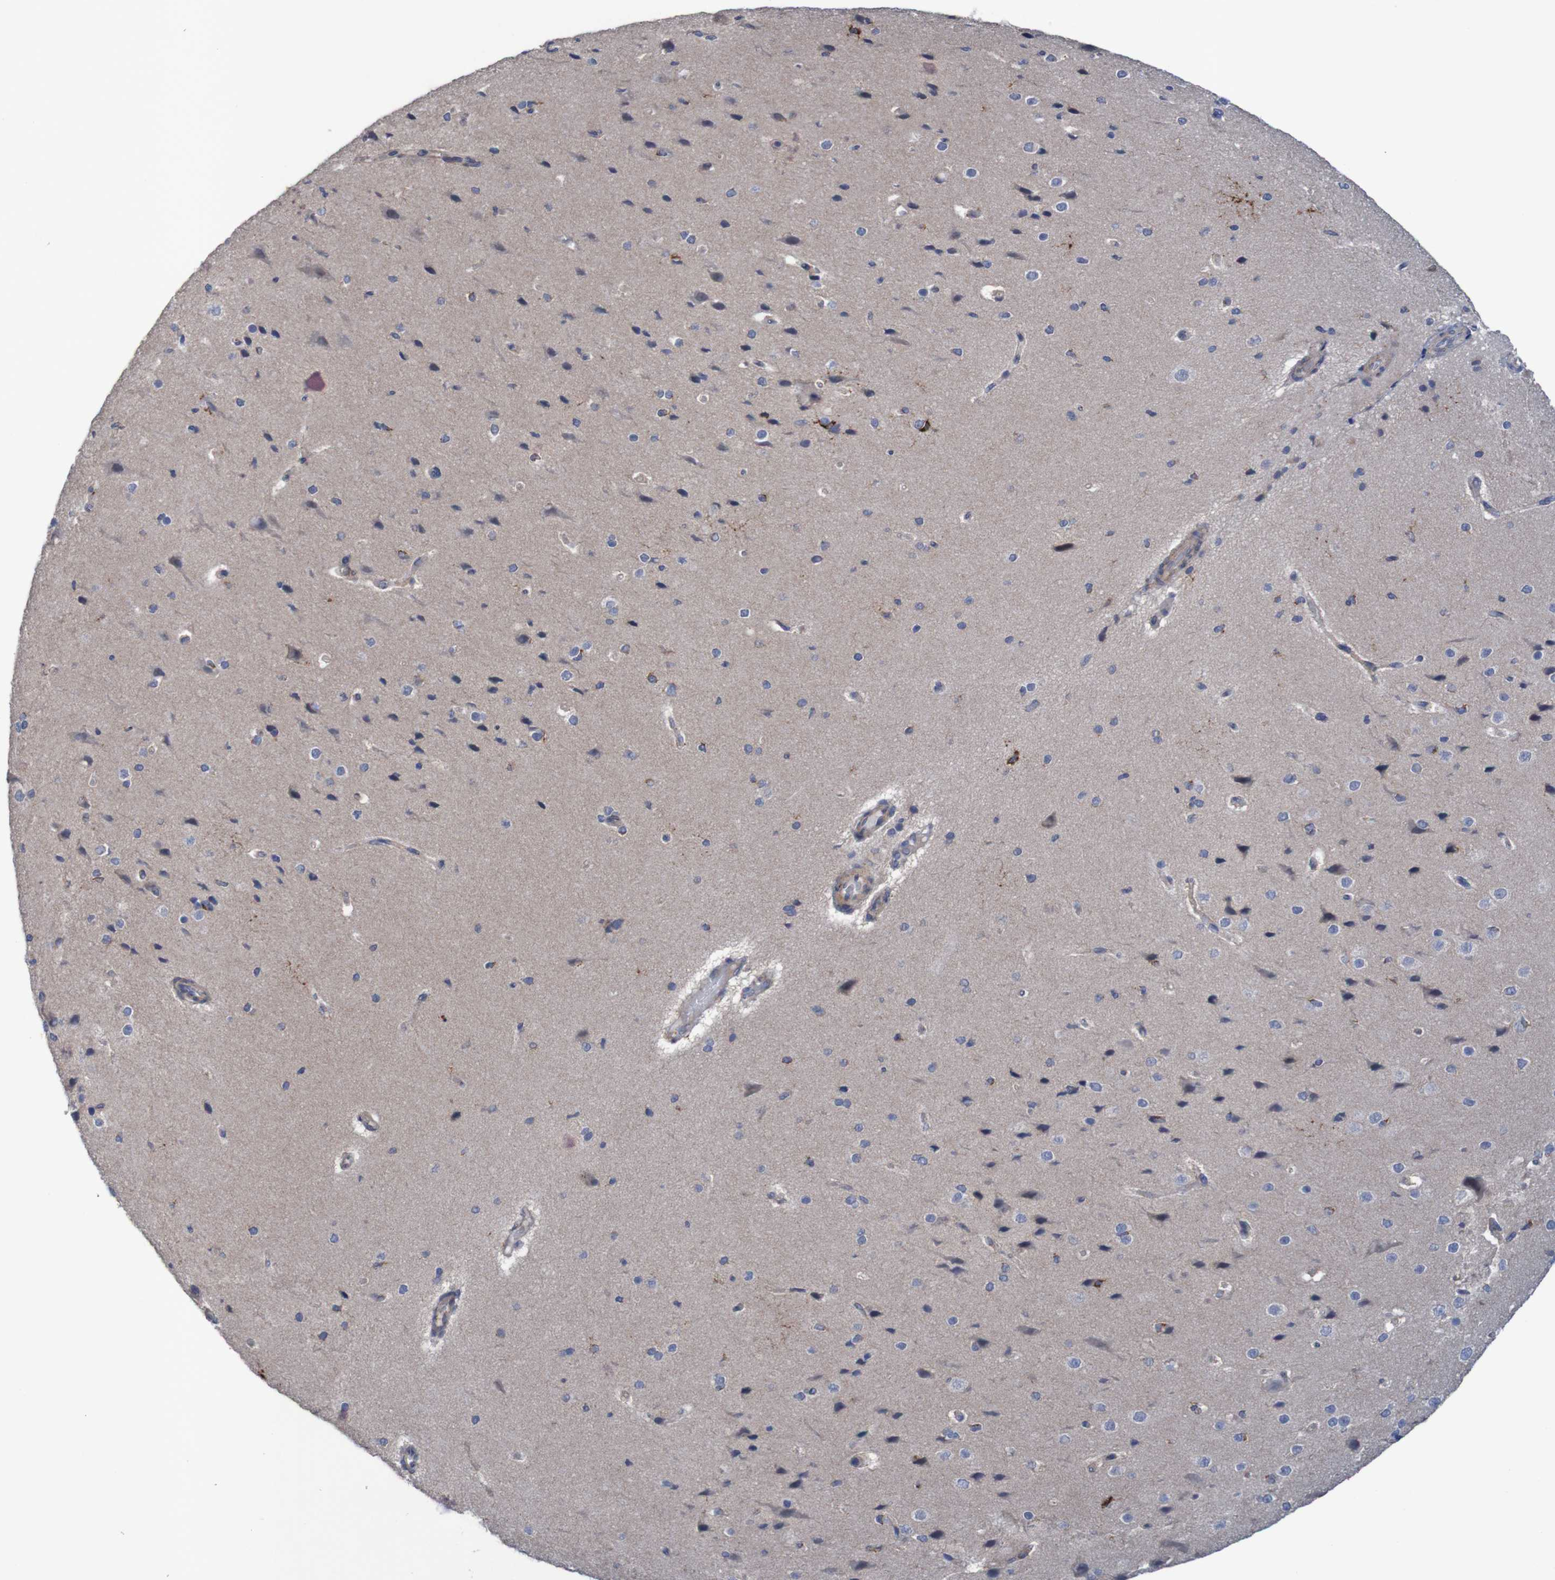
{"staining": {"intensity": "weak", "quantity": "25%-75%", "location": "cytoplasmic/membranous"}, "tissue": "cerebral cortex", "cell_type": "Endothelial cells", "image_type": "normal", "snomed": [{"axis": "morphology", "description": "Normal tissue, NOS"}, {"axis": "morphology", "description": "Developmental malformation"}, {"axis": "topography", "description": "Cerebral cortex"}], "caption": "IHC image of normal human cerebral cortex stained for a protein (brown), which shows low levels of weak cytoplasmic/membranous expression in about 25%-75% of endothelial cells.", "gene": "ANGPT4", "patient": {"sex": "female", "age": 30}}